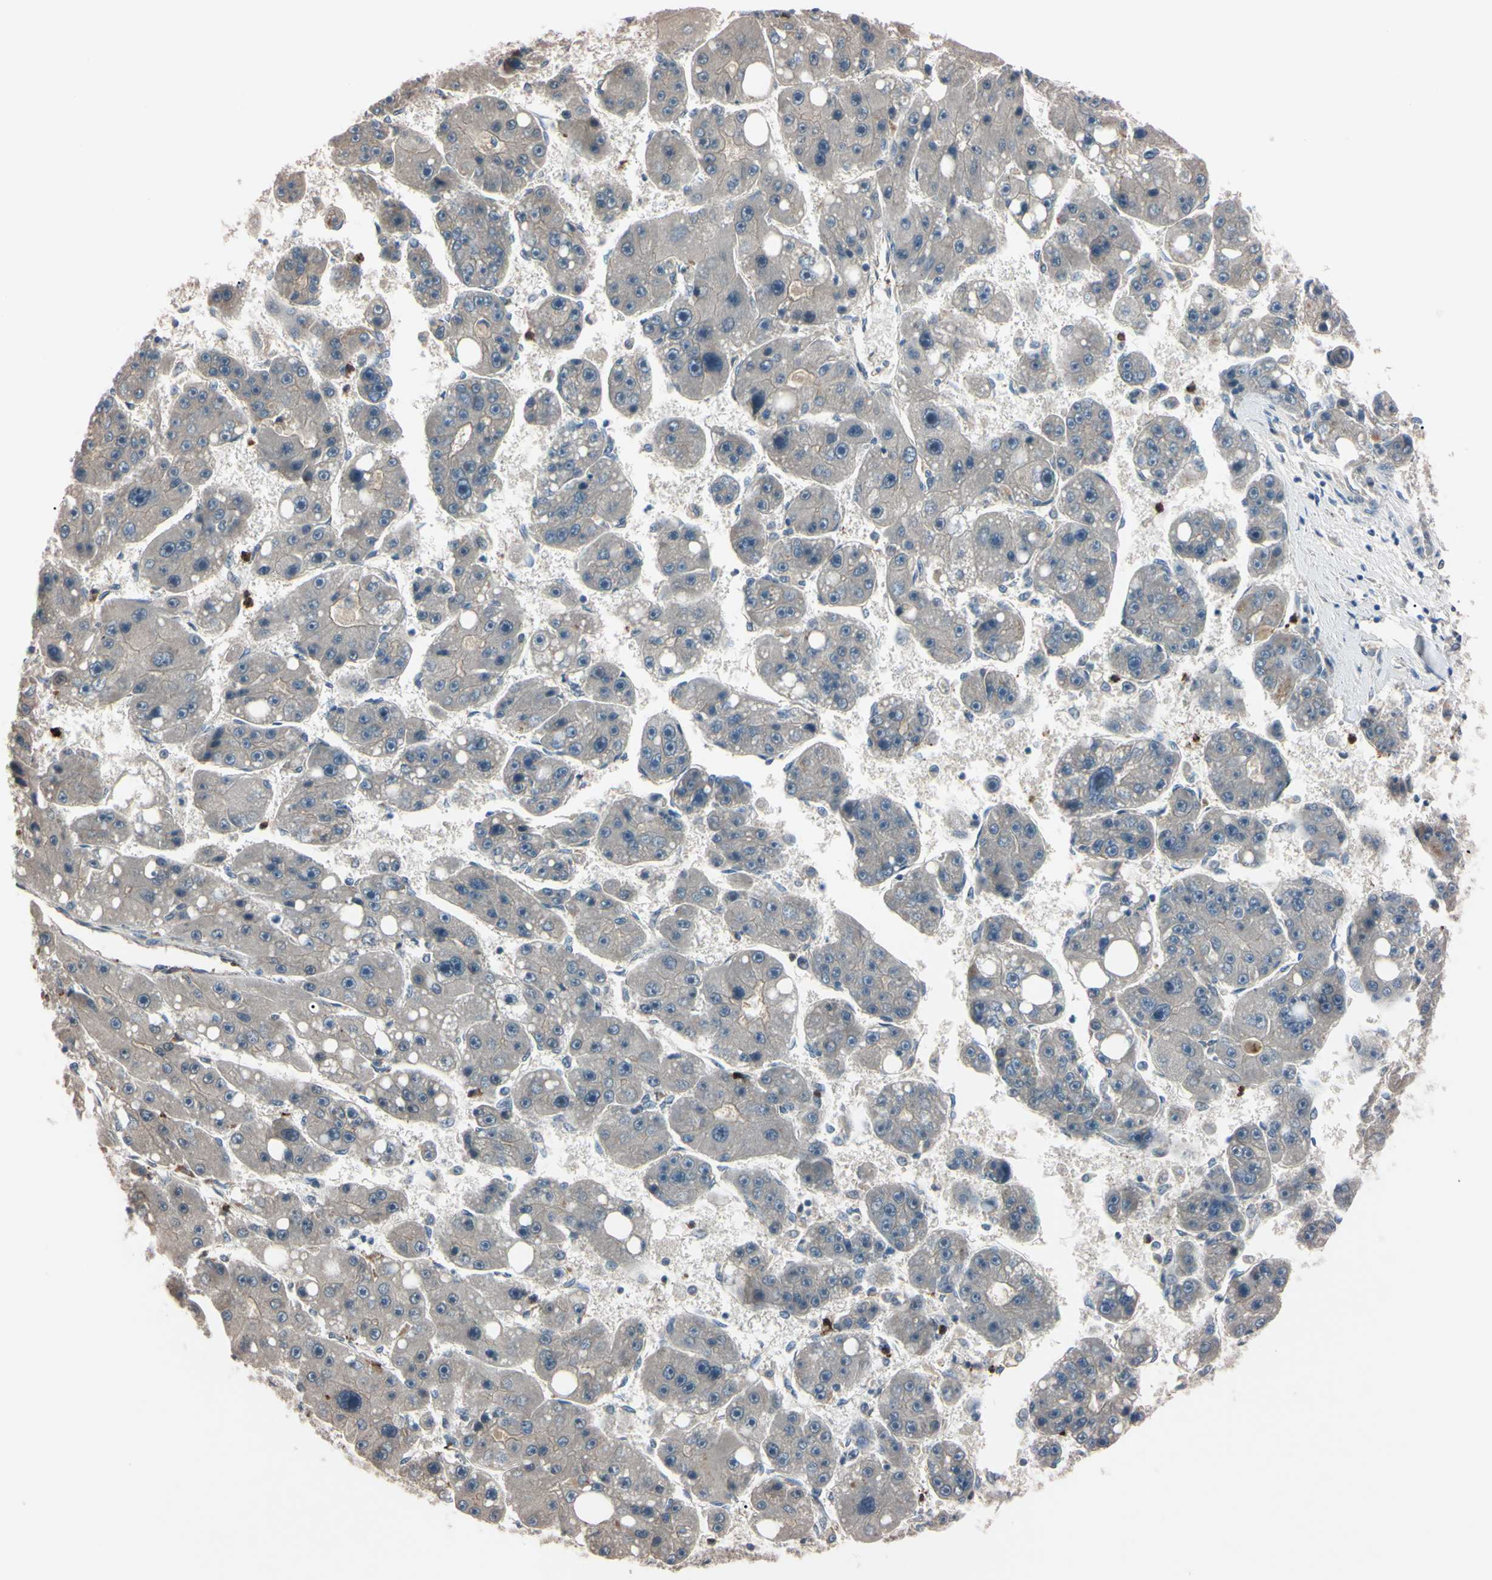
{"staining": {"intensity": "negative", "quantity": "none", "location": "none"}, "tissue": "liver cancer", "cell_type": "Tumor cells", "image_type": "cancer", "snomed": [{"axis": "morphology", "description": "Carcinoma, Hepatocellular, NOS"}, {"axis": "topography", "description": "Liver"}], "caption": "This micrograph is of hepatocellular carcinoma (liver) stained with immunohistochemistry (IHC) to label a protein in brown with the nuclei are counter-stained blue. There is no expression in tumor cells.", "gene": "TRAF5", "patient": {"sex": "female", "age": 61}}